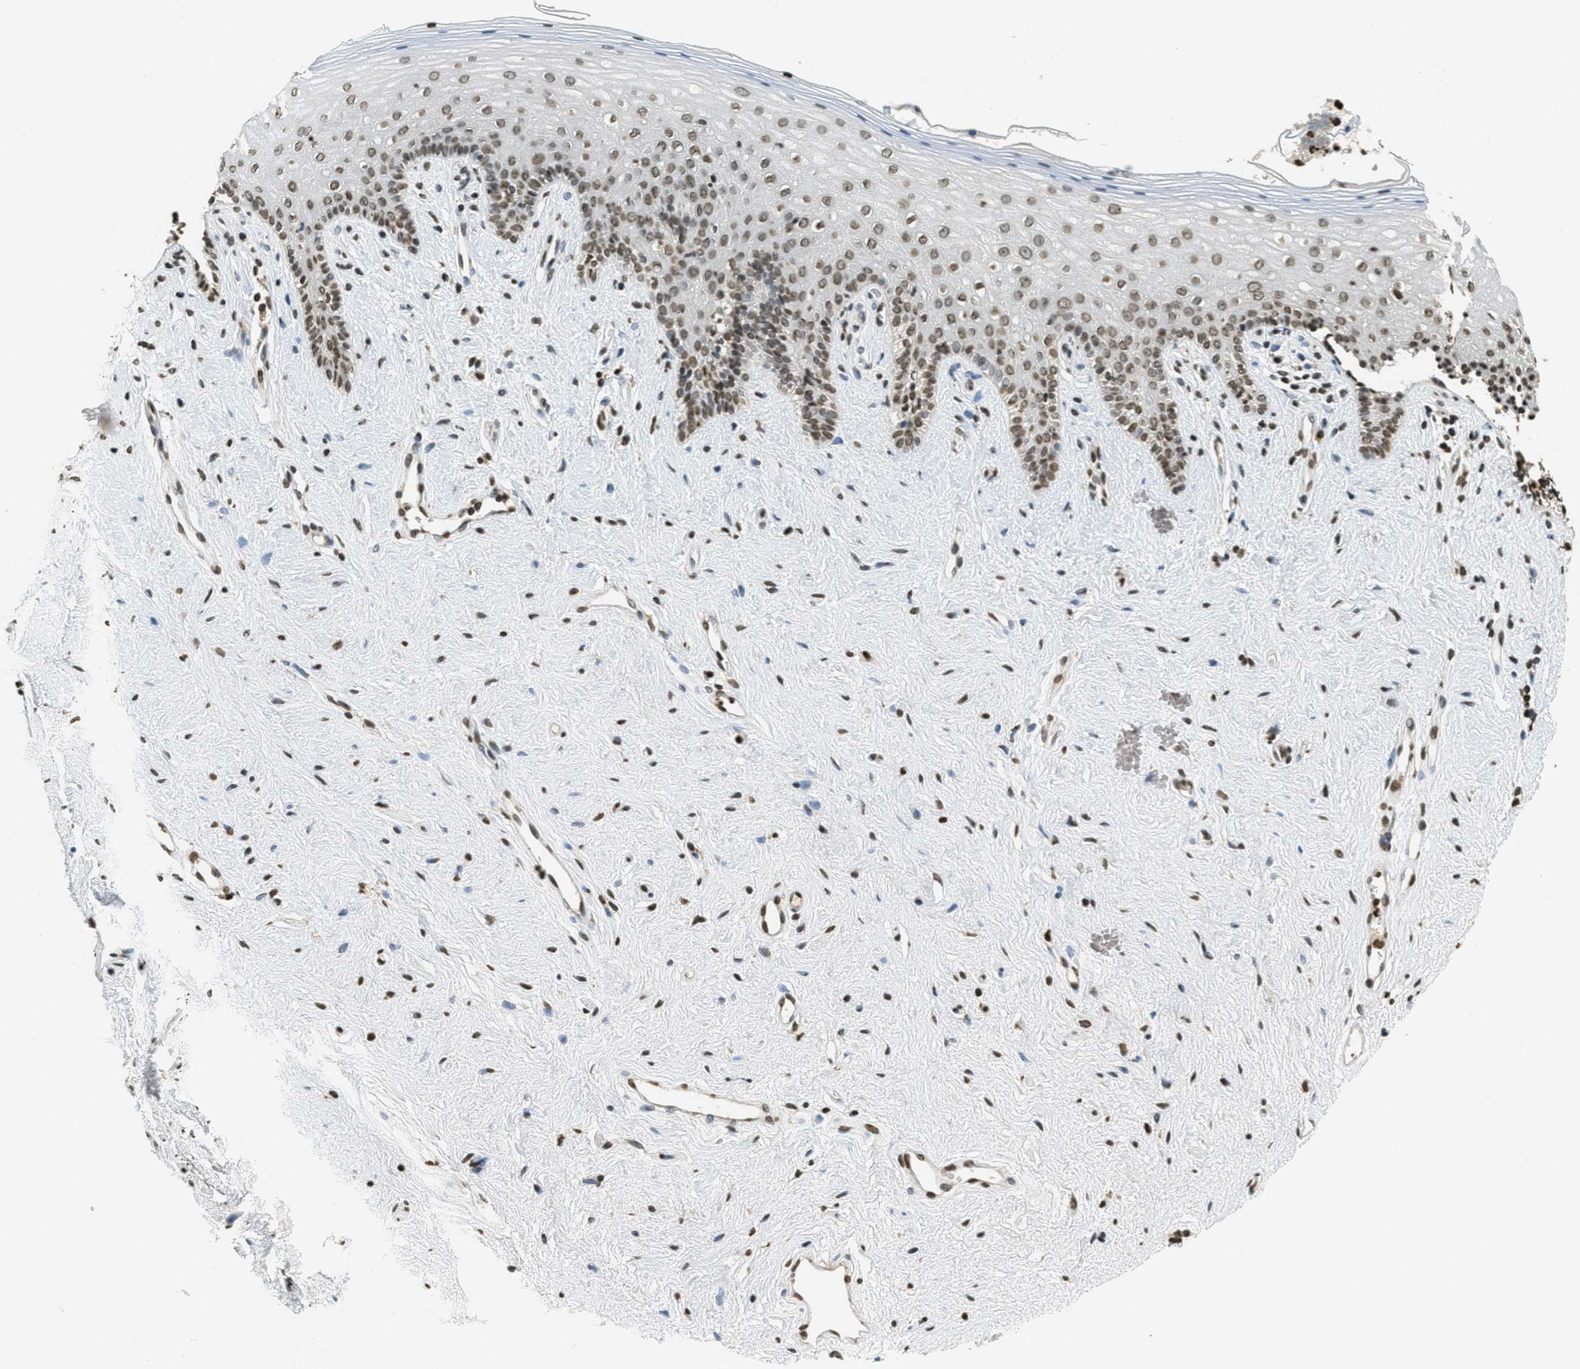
{"staining": {"intensity": "moderate", "quantity": ">75%", "location": "nuclear"}, "tissue": "vagina", "cell_type": "Squamous epithelial cells", "image_type": "normal", "snomed": [{"axis": "morphology", "description": "Normal tissue, NOS"}, {"axis": "topography", "description": "Vagina"}], "caption": "An immunohistochemistry photomicrograph of normal tissue is shown. Protein staining in brown shows moderate nuclear positivity in vagina within squamous epithelial cells.", "gene": "LDB2", "patient": {"sex": "female", "age": 44}}